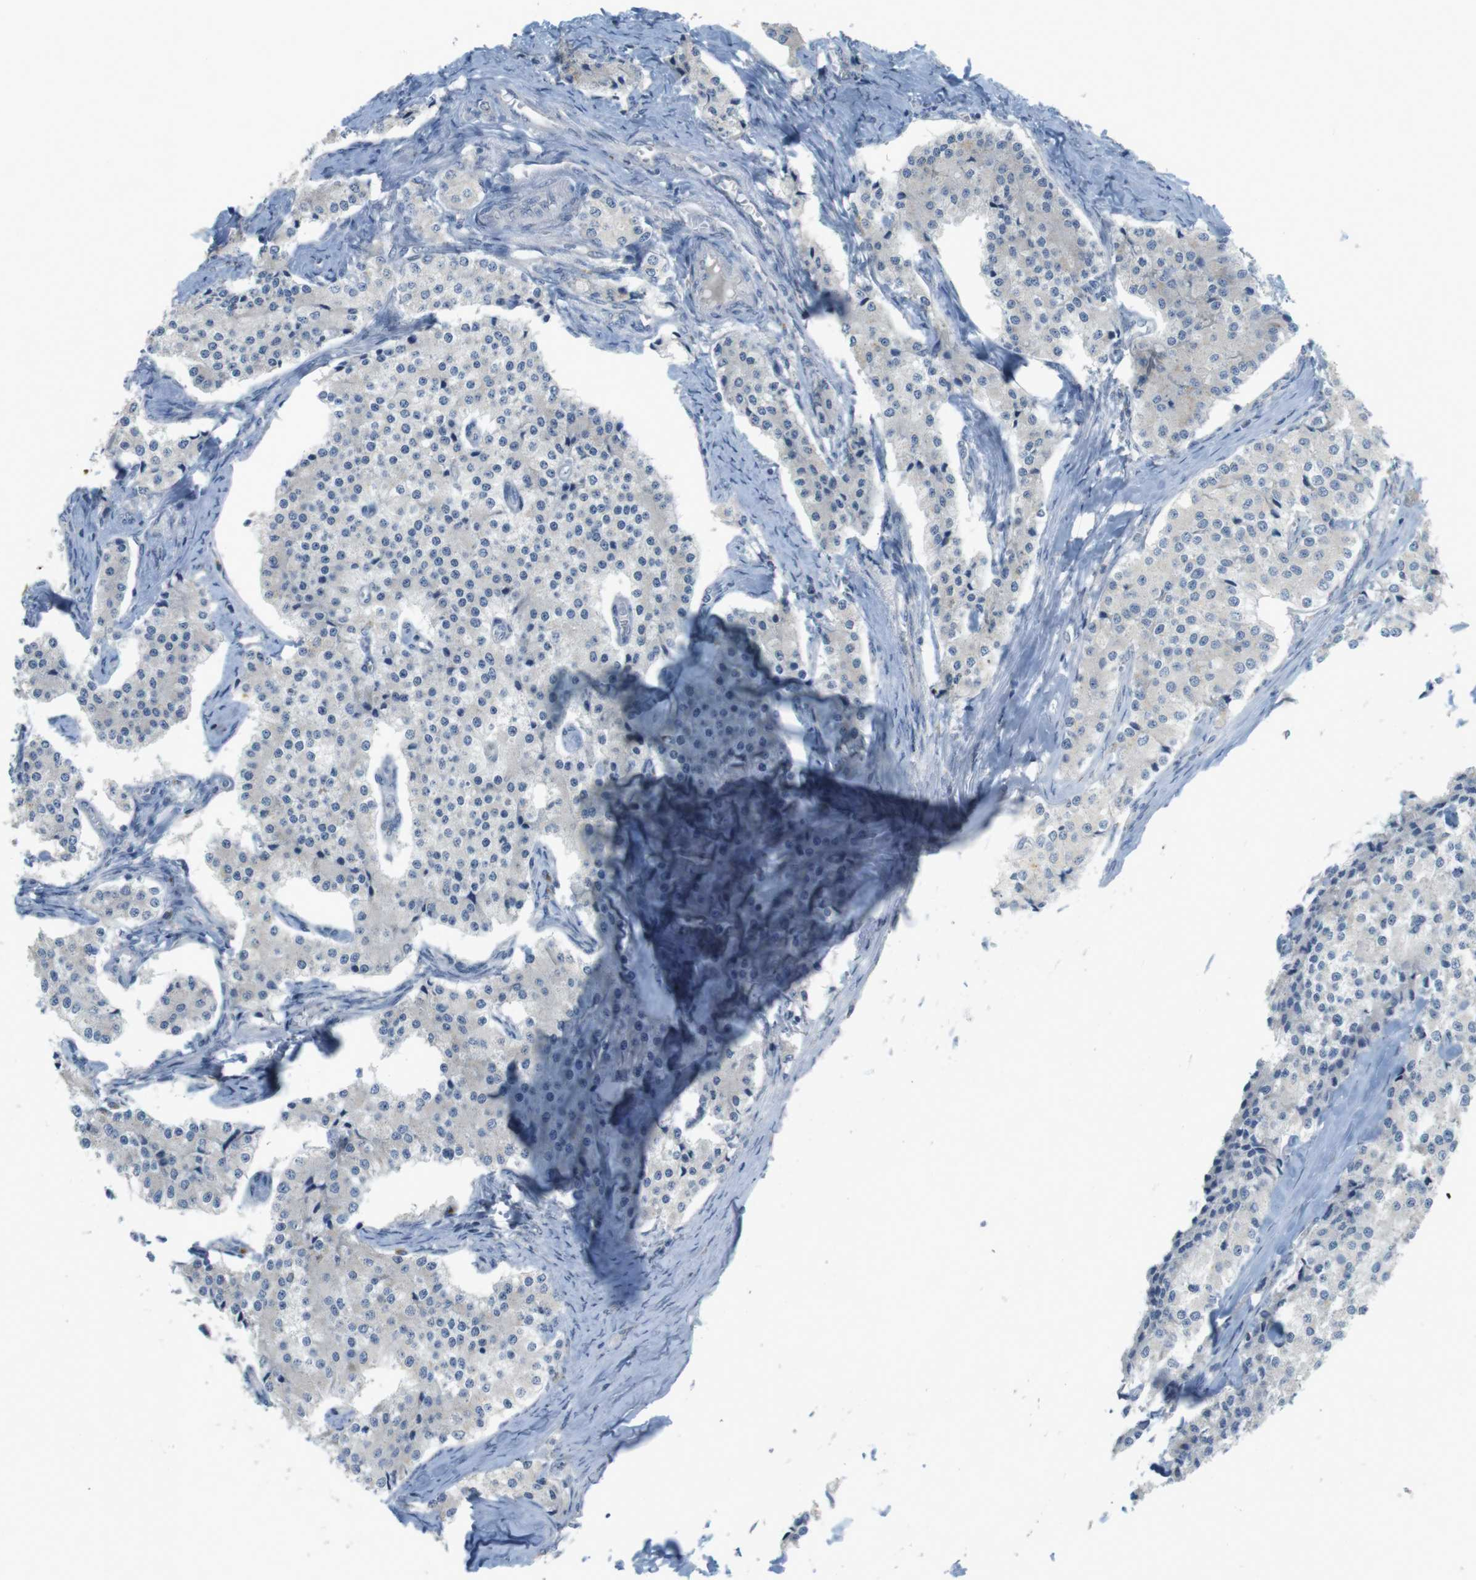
{"staining": {"intensity": "negative", "quantity": "none", "location": "none"}, "tissue": "carcinoid", "cell_type": "Tumor cells", "image_type": "cancer", "snomed": [{"axis": "morphology", "description": "Carcinoid, malignant, NOS"}, {"axis": "topography", "description": "Colon"}], "caption": "Carcinoid was stained to show a protein in brown. There is no significant staining in tumor cells.", "gene": "YIPF3", "patient": {"sex": "female", "age": 52}}